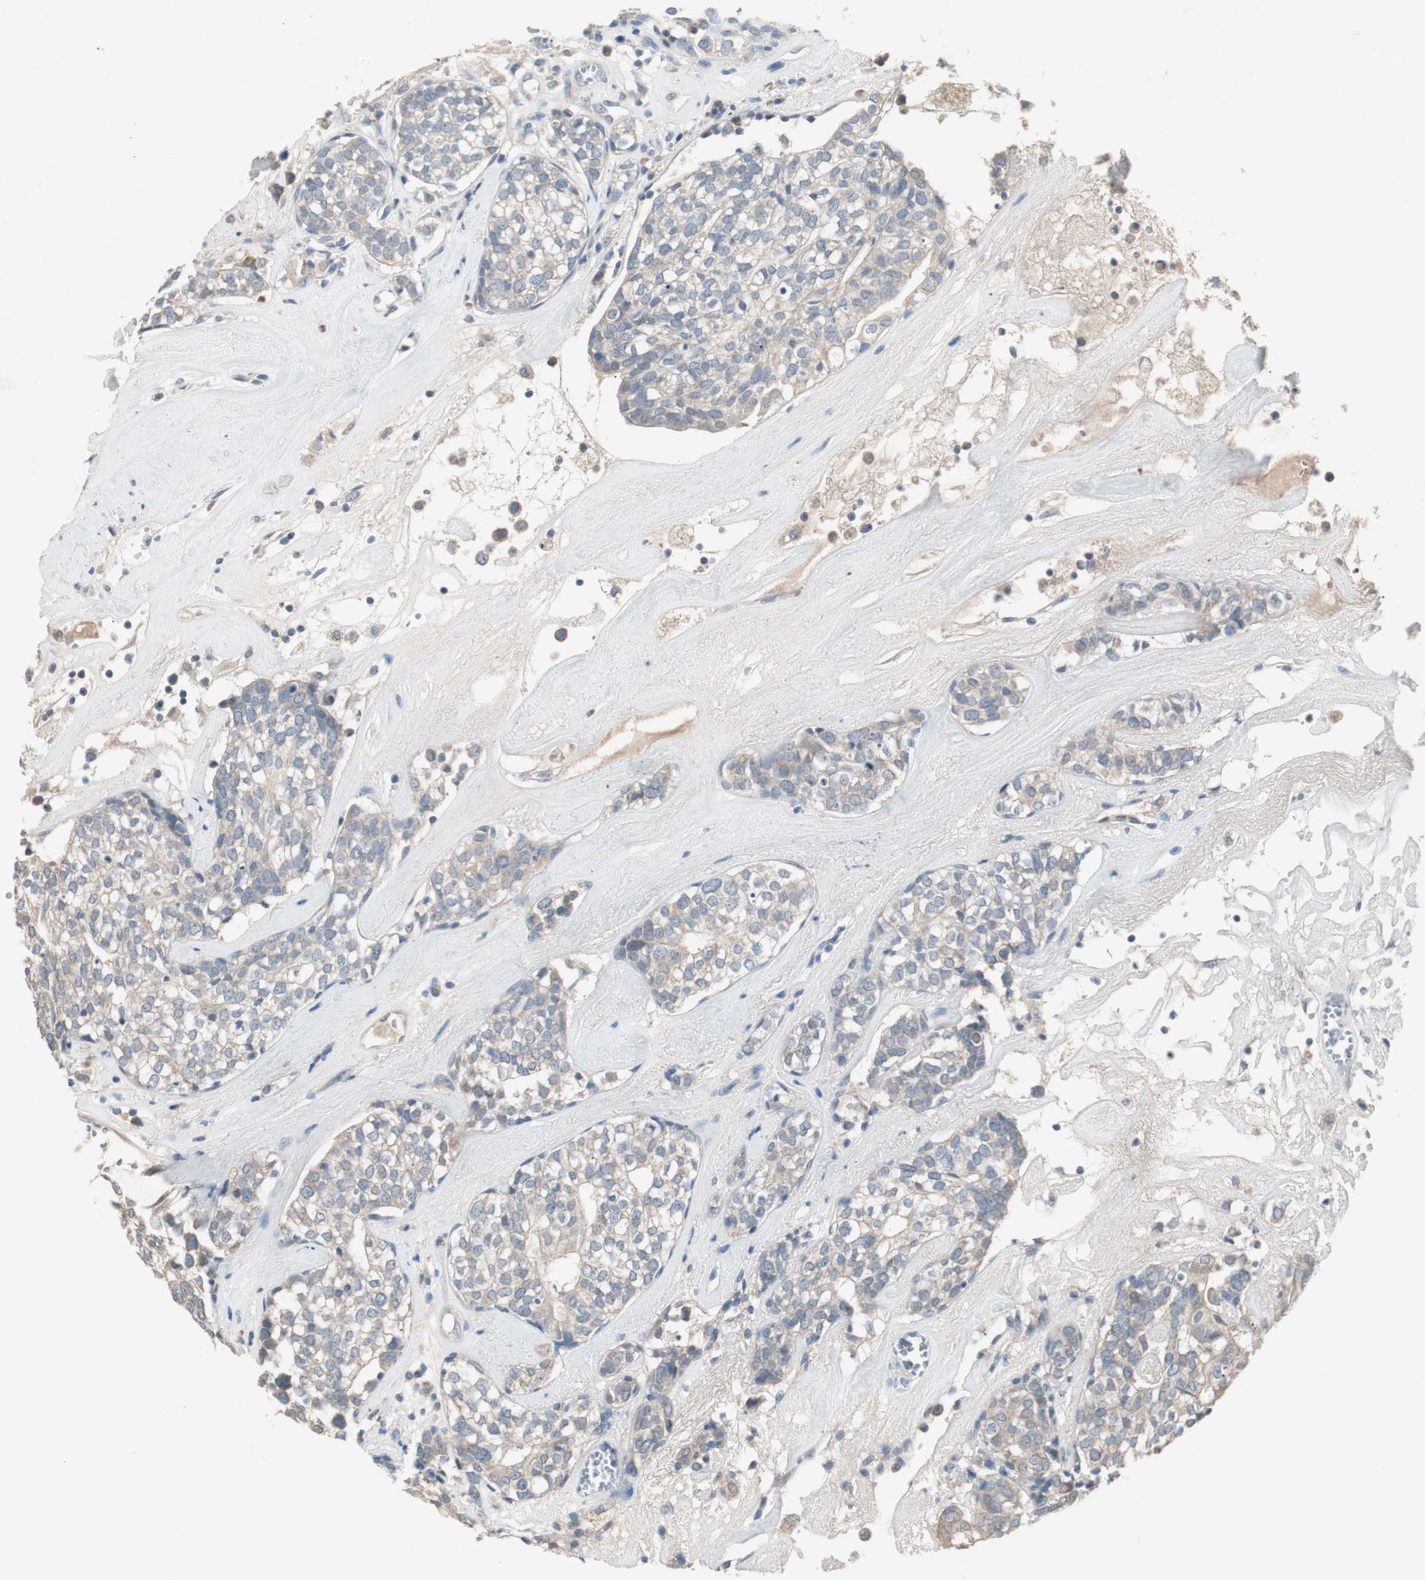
{"staining": {"intensity": "weak", "quantity": ">75%", "location": "cytoplasmic/membranous"}, "tissue": "head and neck cancer", "cell_type": "Tumor cells", "image_type": "cancer", "snomed": [{"axis": "morphology", "description": "Adenocarcinoma, NOS"}, {"axis": "topography", "description": "Salivary gland"}, {"axis": "topography", "description": "Head-Neck"}], "caption": "Head and neck cancer stained with a protein marker reveals weak staining in tumor cells.", "gene": "KHK", "patient": {"sex": "female", "age": 65}}